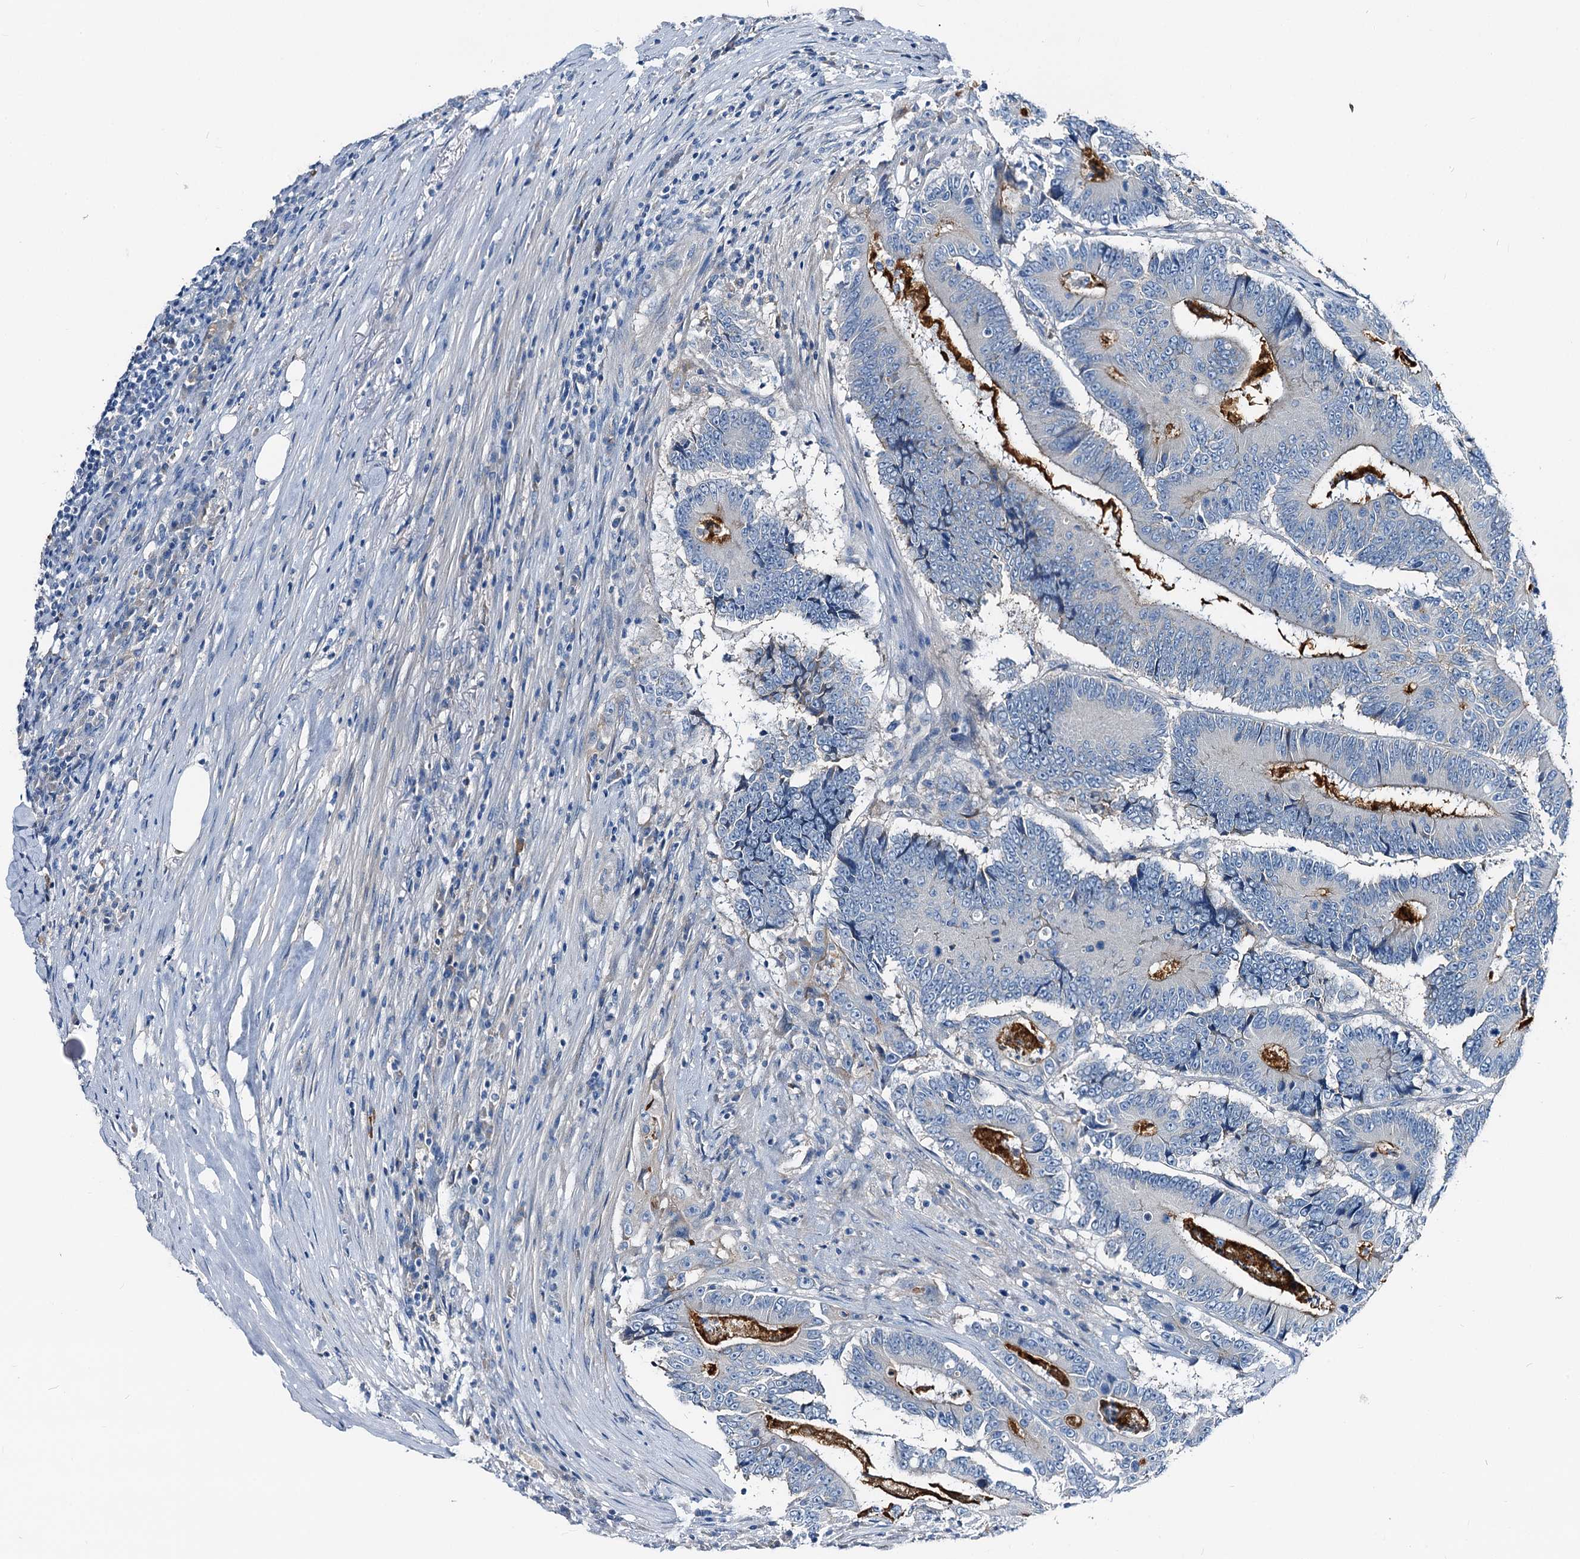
{"staining": {"intensity": "negative", "quantity": "none", "location": "none"}, "tissue": "colorectal cancer", "cell_type": "Tumor cells", "image_type": "cancer", "snomed": [{"axis": "morphology", "description": "Adenocarcinoma, NOS"}, {"axis": "topography", "description": "Colon"}], "caption": "An immunohistochemistry (IHC) image of colorectal cancer (adenocarcinoma) is shown. There is no staining in tumor cells of colorectal cancer (adenocarcinoma).", "gene": "DYDC2", "patient": {"sex": "male", "age": 83}}